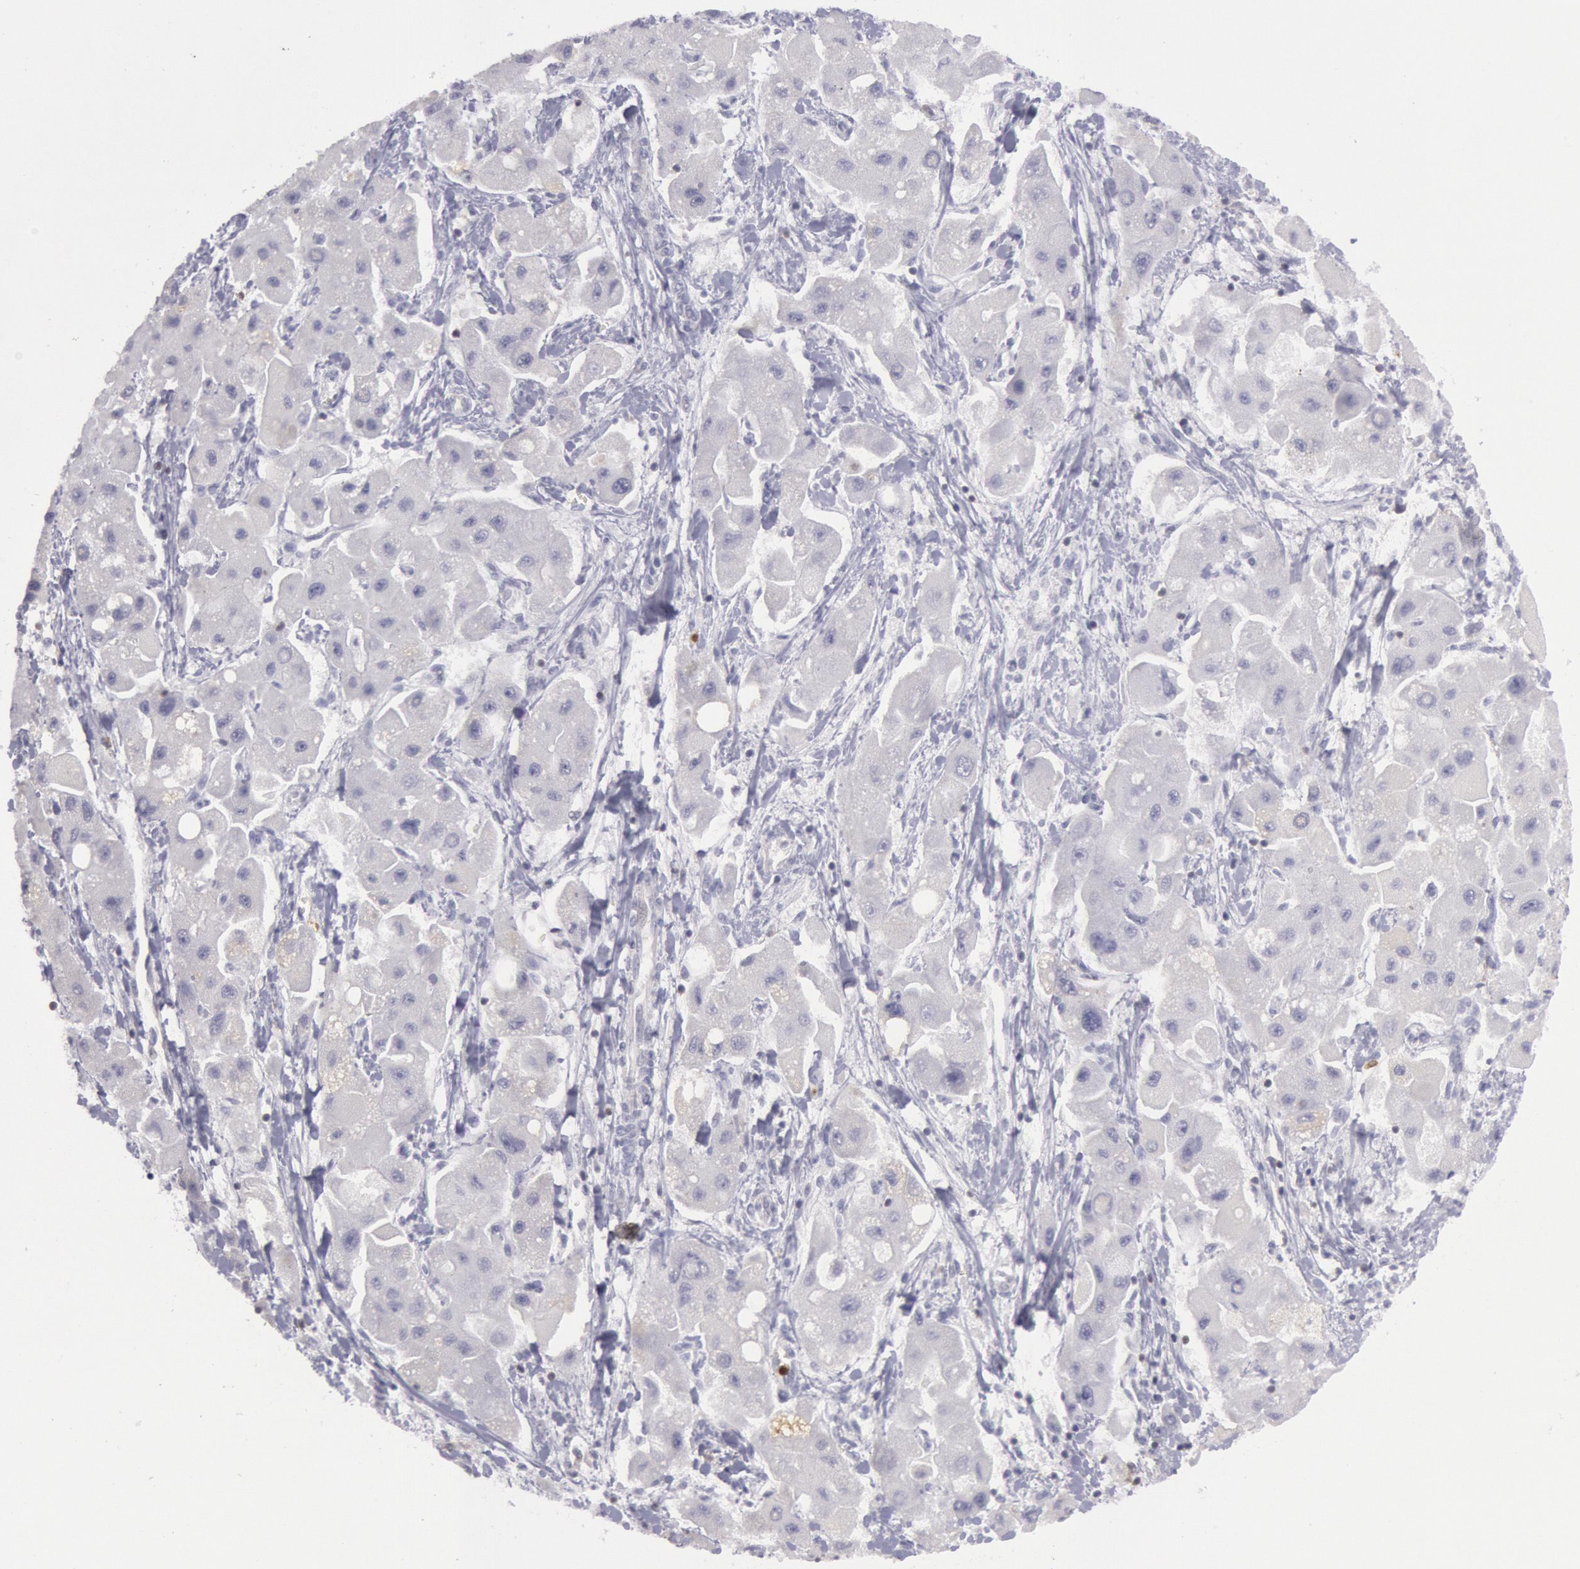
{"staining": {"intensity": "negative", "quantity": "none", "location": "none"}, "tissue": "liver cancer", "cell_type": "Tumor cells", "image_type": "cancer", "snomed": [{"axis": "morphology", "description": "Carcinoma, Hepatocellular, NOS"}, {"axis": "topography", "description": "Liver"}], "caption": "High magnification brightfield microscopy of liver cancer stained with DAB (3,3'-diaminobenzidine) (brown) and counterstained with hematoxylin (blue): tumor cells show no significant staining. (DAB immunohistochemistry, high magnification).", "gene": "RAB27A", "patient": {"sex": "male", "age": 24}}